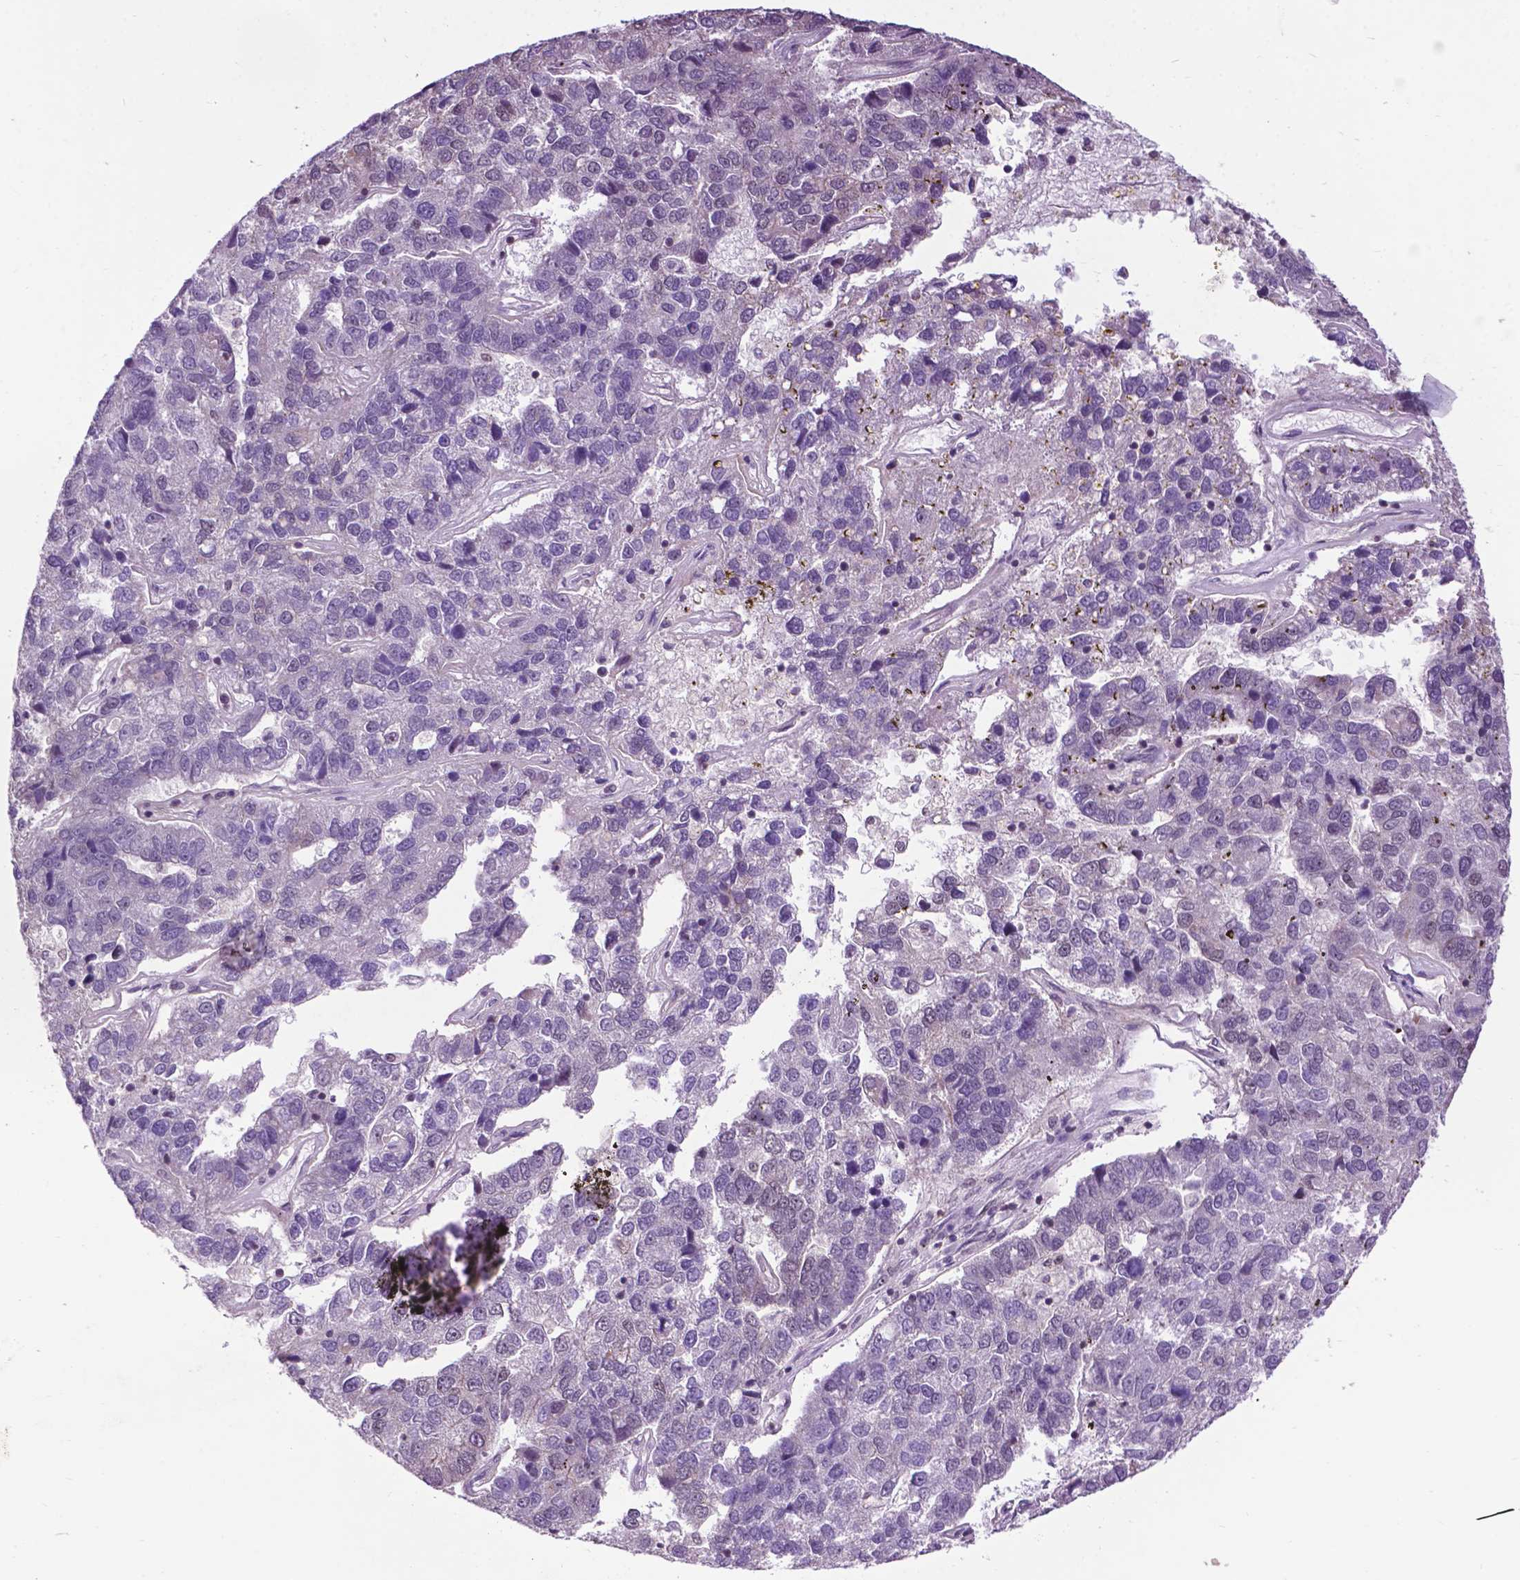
{"staining": {"intensity": "weak", "quantity": "<25%", "location": "nuclear"}, "tissue": "pancreatic cancer", "cell_type": "Tumor cells", "image_type": "cancer", "snomed": [{"axis": "morphology", "description": "Adenocarcinoma, NOS"}, {"axis": "topography", "description": "Pancreas"}], "caption": "Immunohistochemistry of human adenocarcinoma (pancreatic) demonstrates no staining in tumor cells.", "gene": "EAF1", "patient": {"sex": "female", "age": 61}}